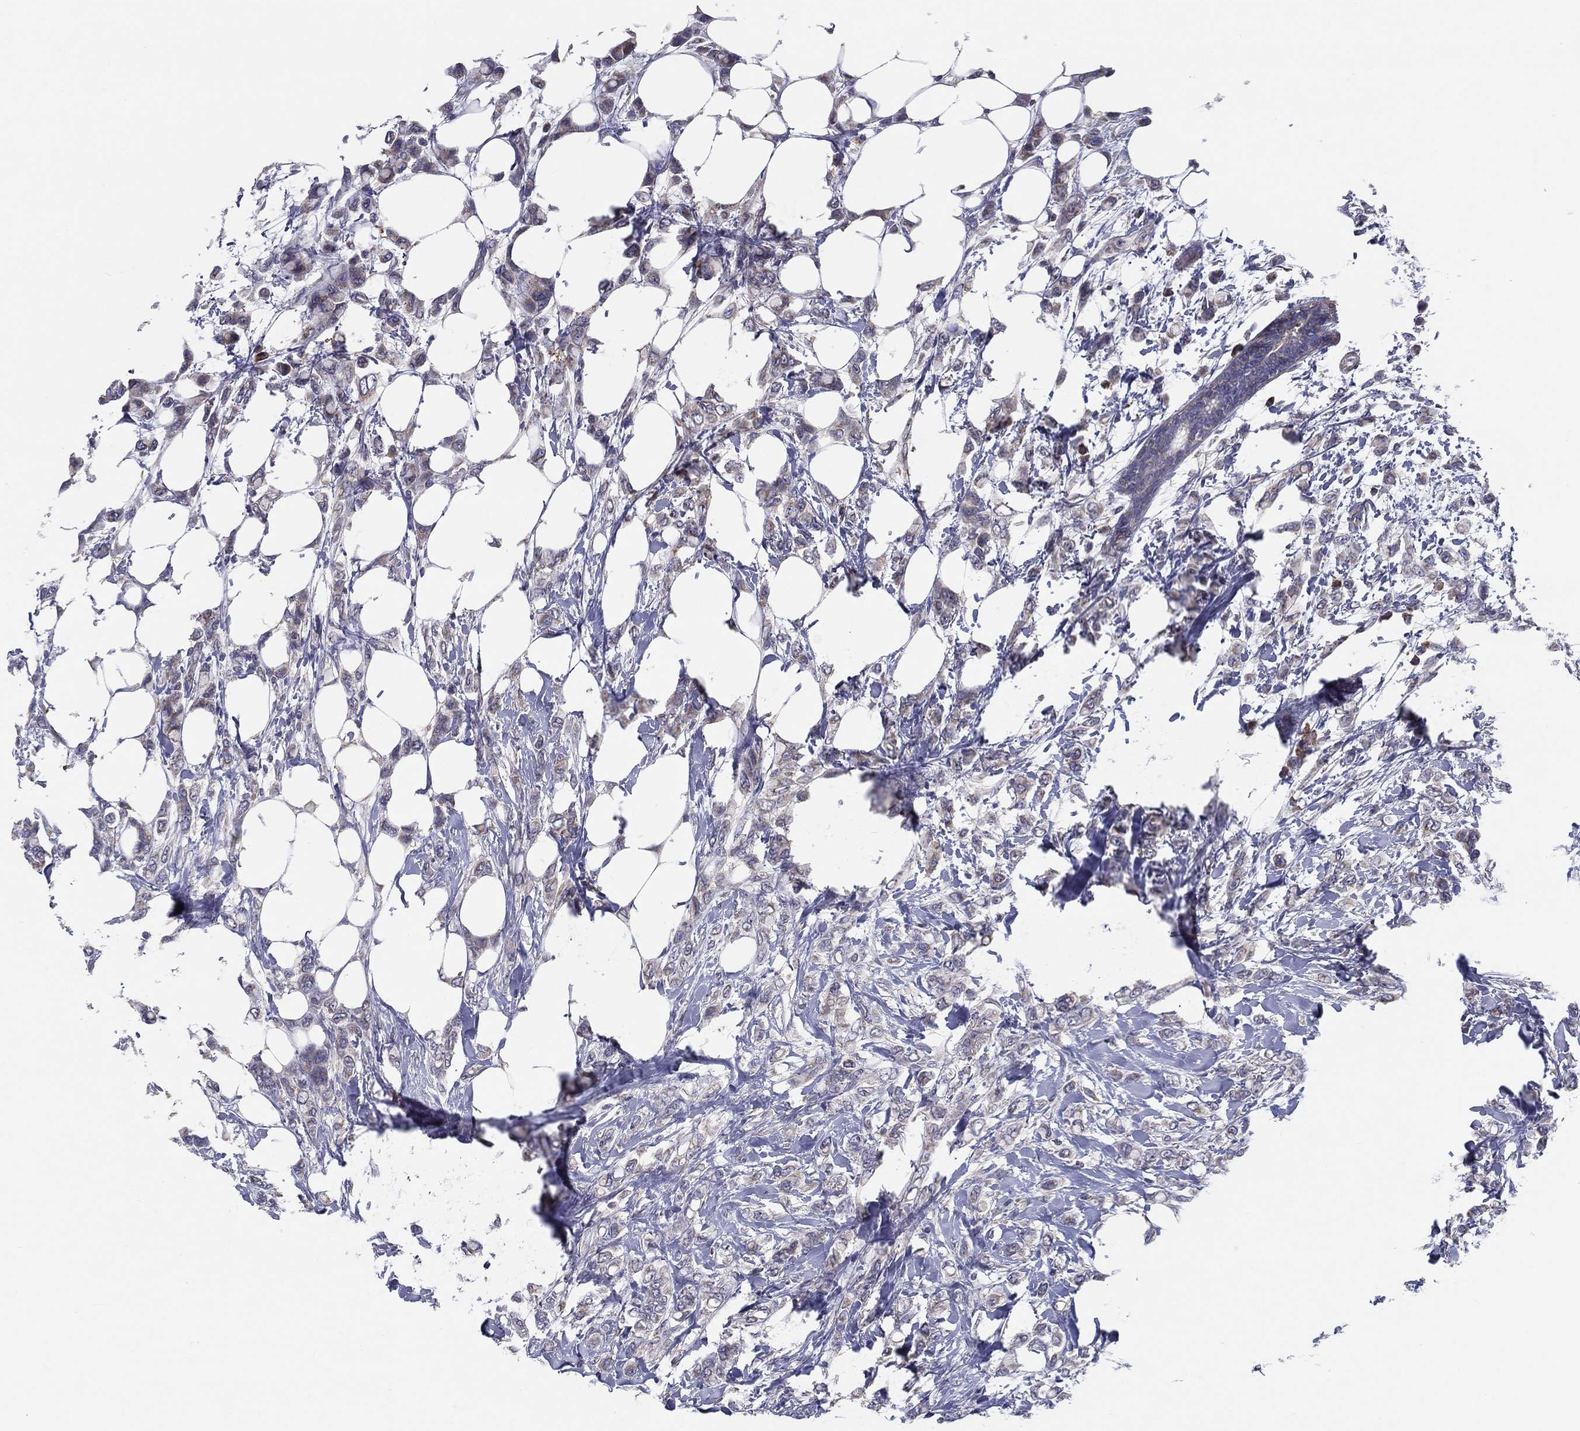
{"staining": {"intensity": "negative", "quantity": "none", "location": "none"}, "tissue": "breast cancer", "cell_type": "Tumor cells", "image_type": "cancer", "snomed": [{"axis": "morphology", "description": "Lobular carcinoma"}, {"axis": "topography", "description": "Breast"}], "caption": "Image shows no protein positivity in tumor cells of breast lobular carcinoma tissue.", "gene": "PCSK1", "patient": {"sex": "female", "age": 66}}